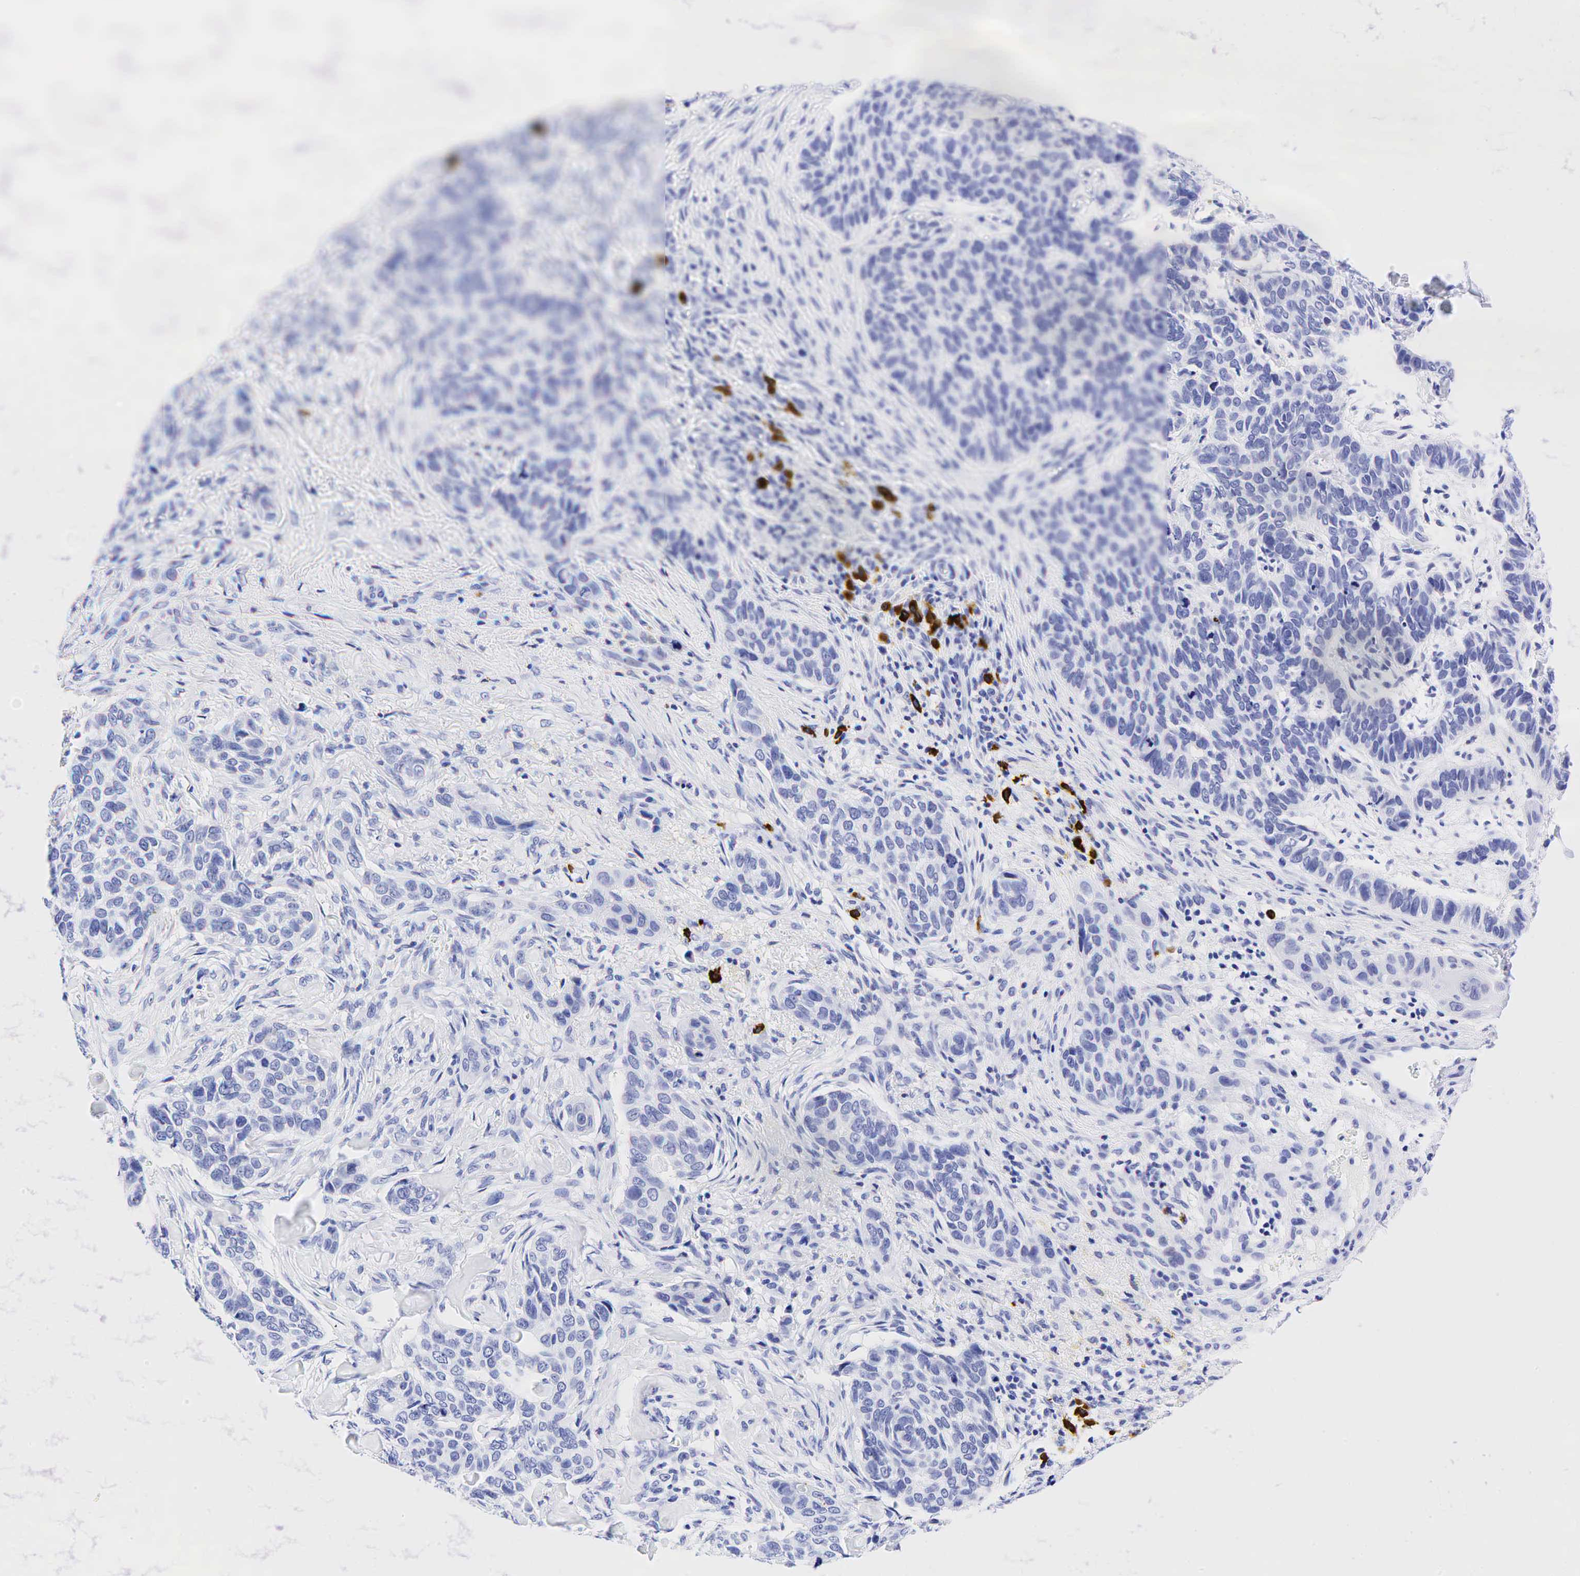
{"staining": {"intensity": "negative", "quantity": "none", "location": "none"}, "tissue": "skin cancer", "cell_type": "Tumor cells", "image_type": "cancer", "snomed": [{"axis": "morphology", "description": "Normal tissue, NOS"}, {"axis": "morphology", "description": "Basal cell carcinoma"}, {"axis": "topography", "description": "Skin"}], "caption": "Immunohistochemistry of skin cancer (basal cell carcinoma) displays no expression in tumor cells.", "gene": "CD79A", "patient": {"sex": "male", "age": 81}}